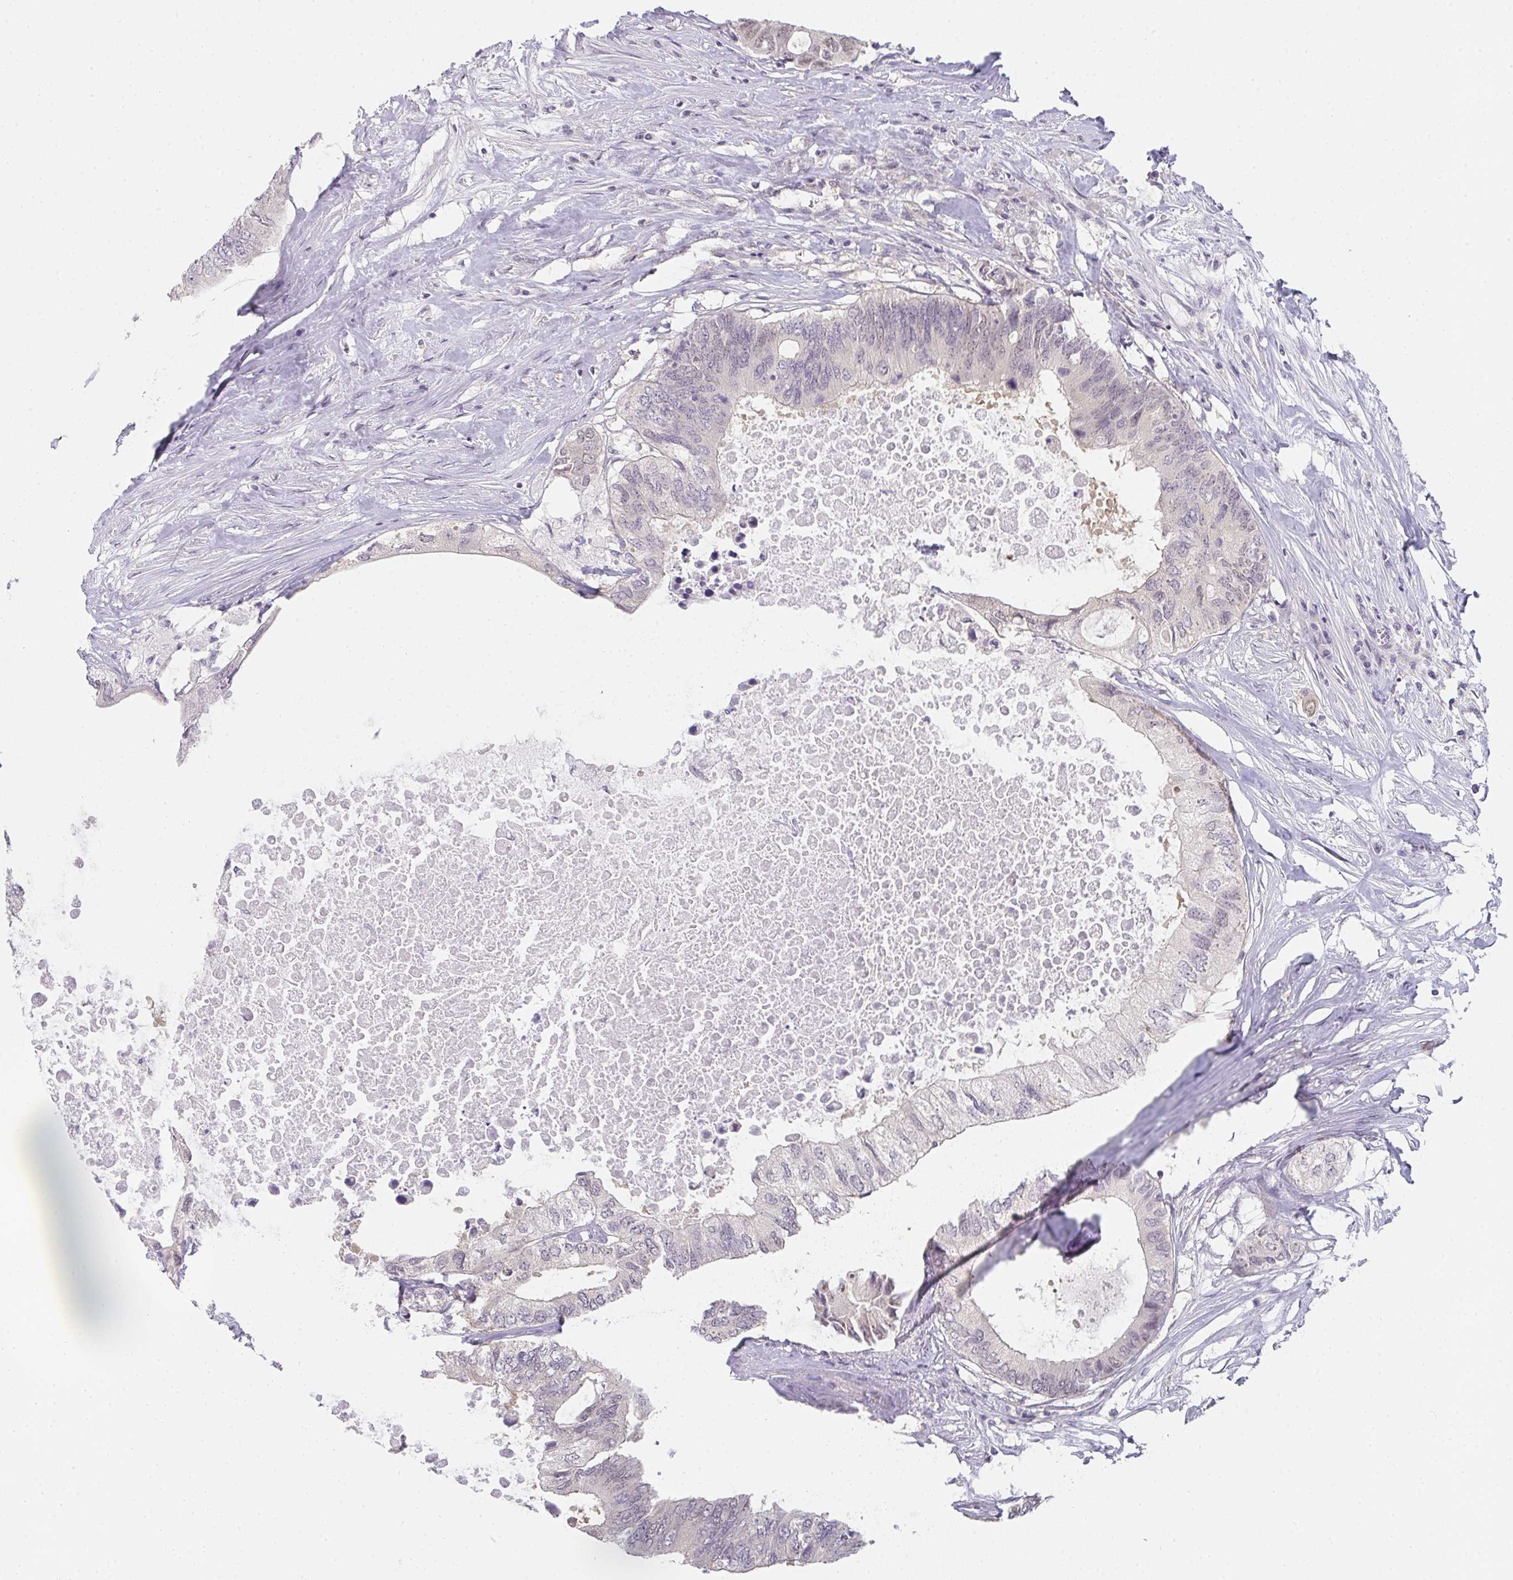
{"staining": {"intensity": "weak", "quantity": "<25%", "location": "nuclear"}, "tissue": "colorectal cancer", "cell_type": "Tumor cells", "image_type": "cancer", "snomed": [{"axis": "morphology", "description": "Adenocarcinoma, NOS"}, {"axis": "topography", "description": "Colon"}], "caption": "Micrograph shows no protein expression in tumor cells of colorectal cancer (adenocarcinoma) tissue.", "gene": "GSDMB", "patient": {"sex": "male", "age": 71}}